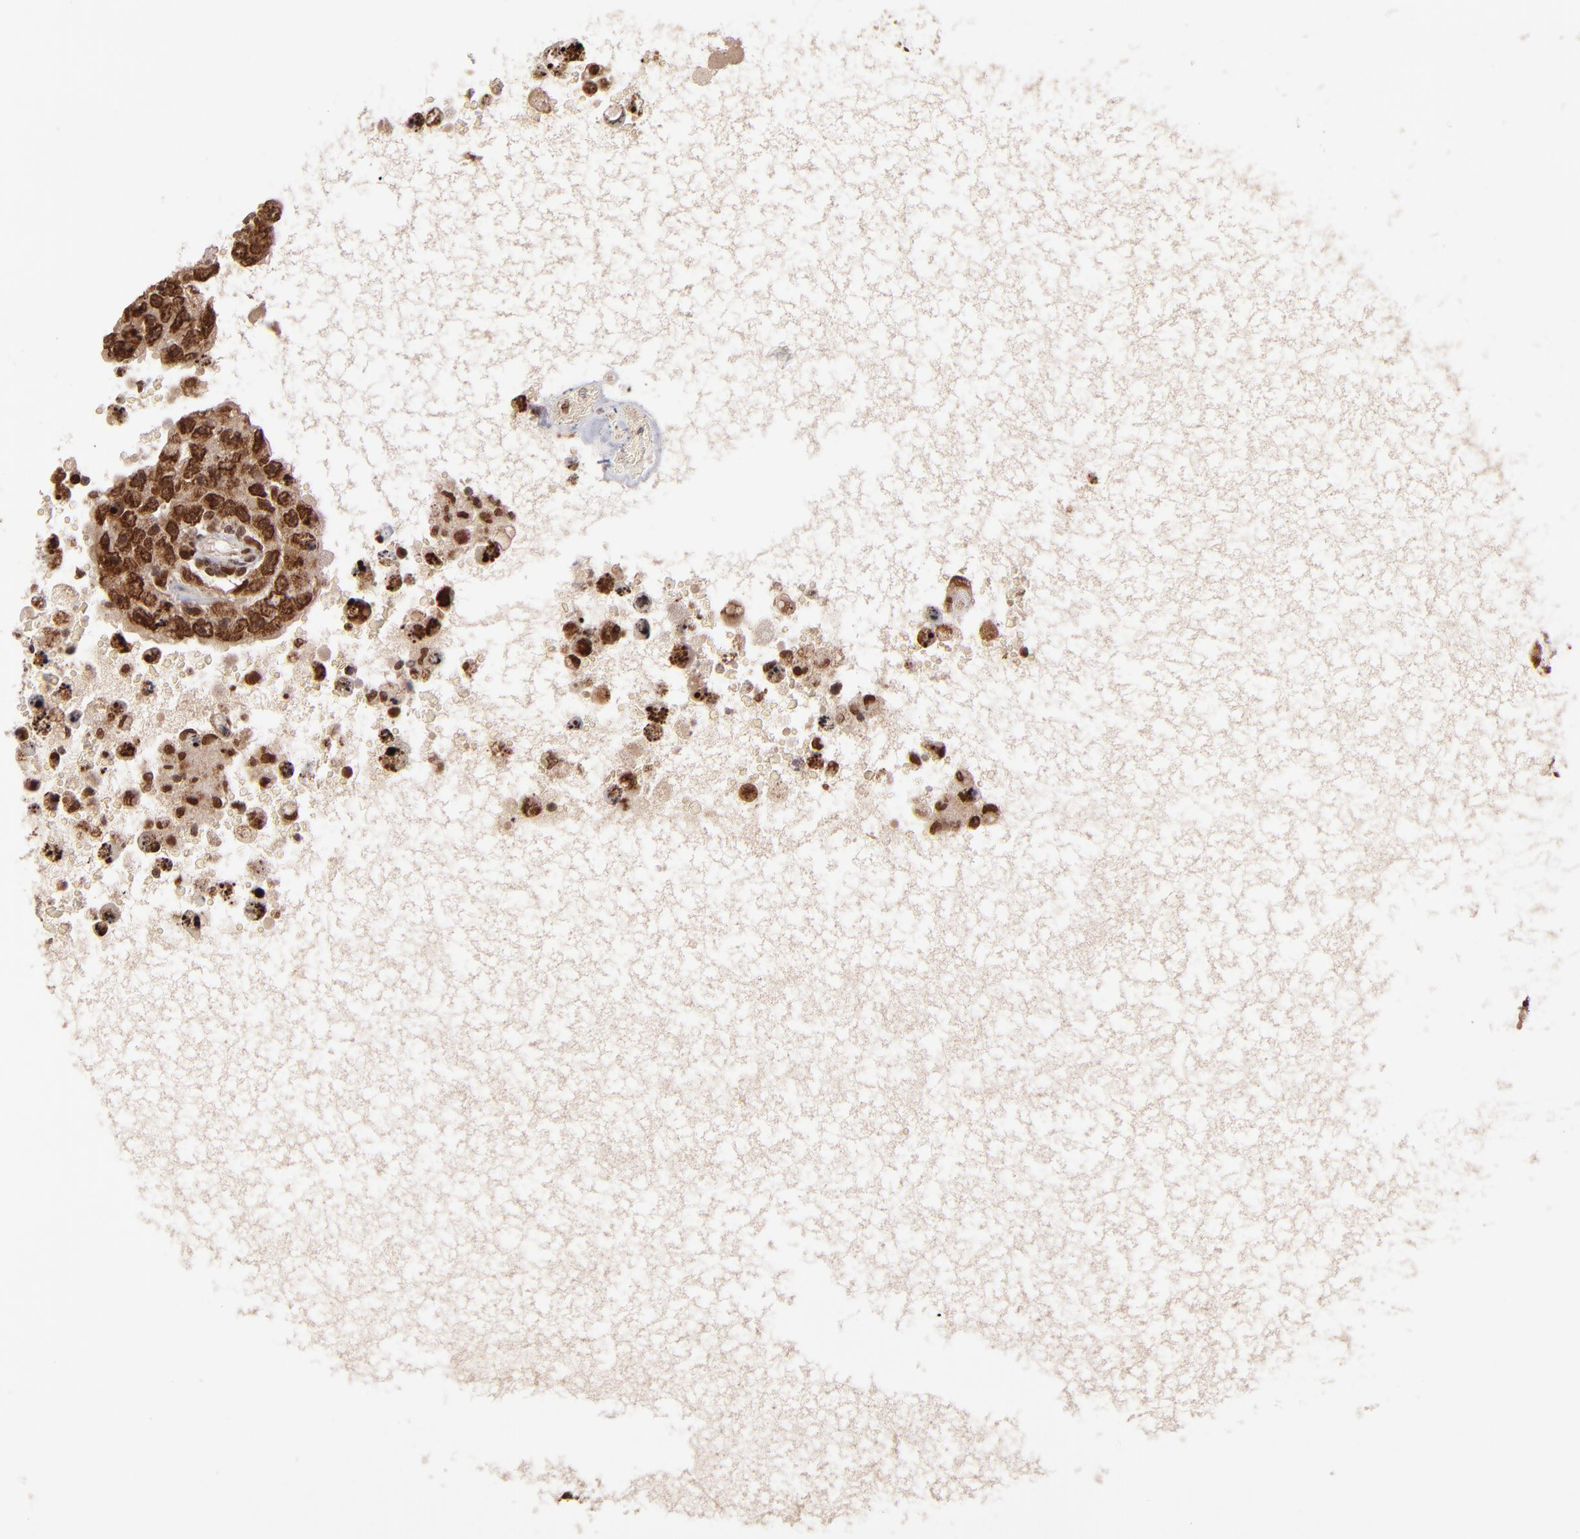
{"staining": {"intensity": "strong", "quantity": ">75%", "location": "cytoplasmic/membranous,nuclear"}, "tissue": "testis cancer", "cell_type": "Tumor cells", "image_type": "cancer", "snomed": [{"axis": "morphology", "description": "Carcinoma, Embryonal, NOS"}, {"axis": "topography", "description": "Testis"}], "caption": "Protein staining of testis cancer (embryonal carcinoma) tissue exhibits strong cytoplasmic/membranous and nuclear positivity in about >75% of tumor cells.", "gene": "TOP1MT", "patient": {"sex": "male", "age": 26}}